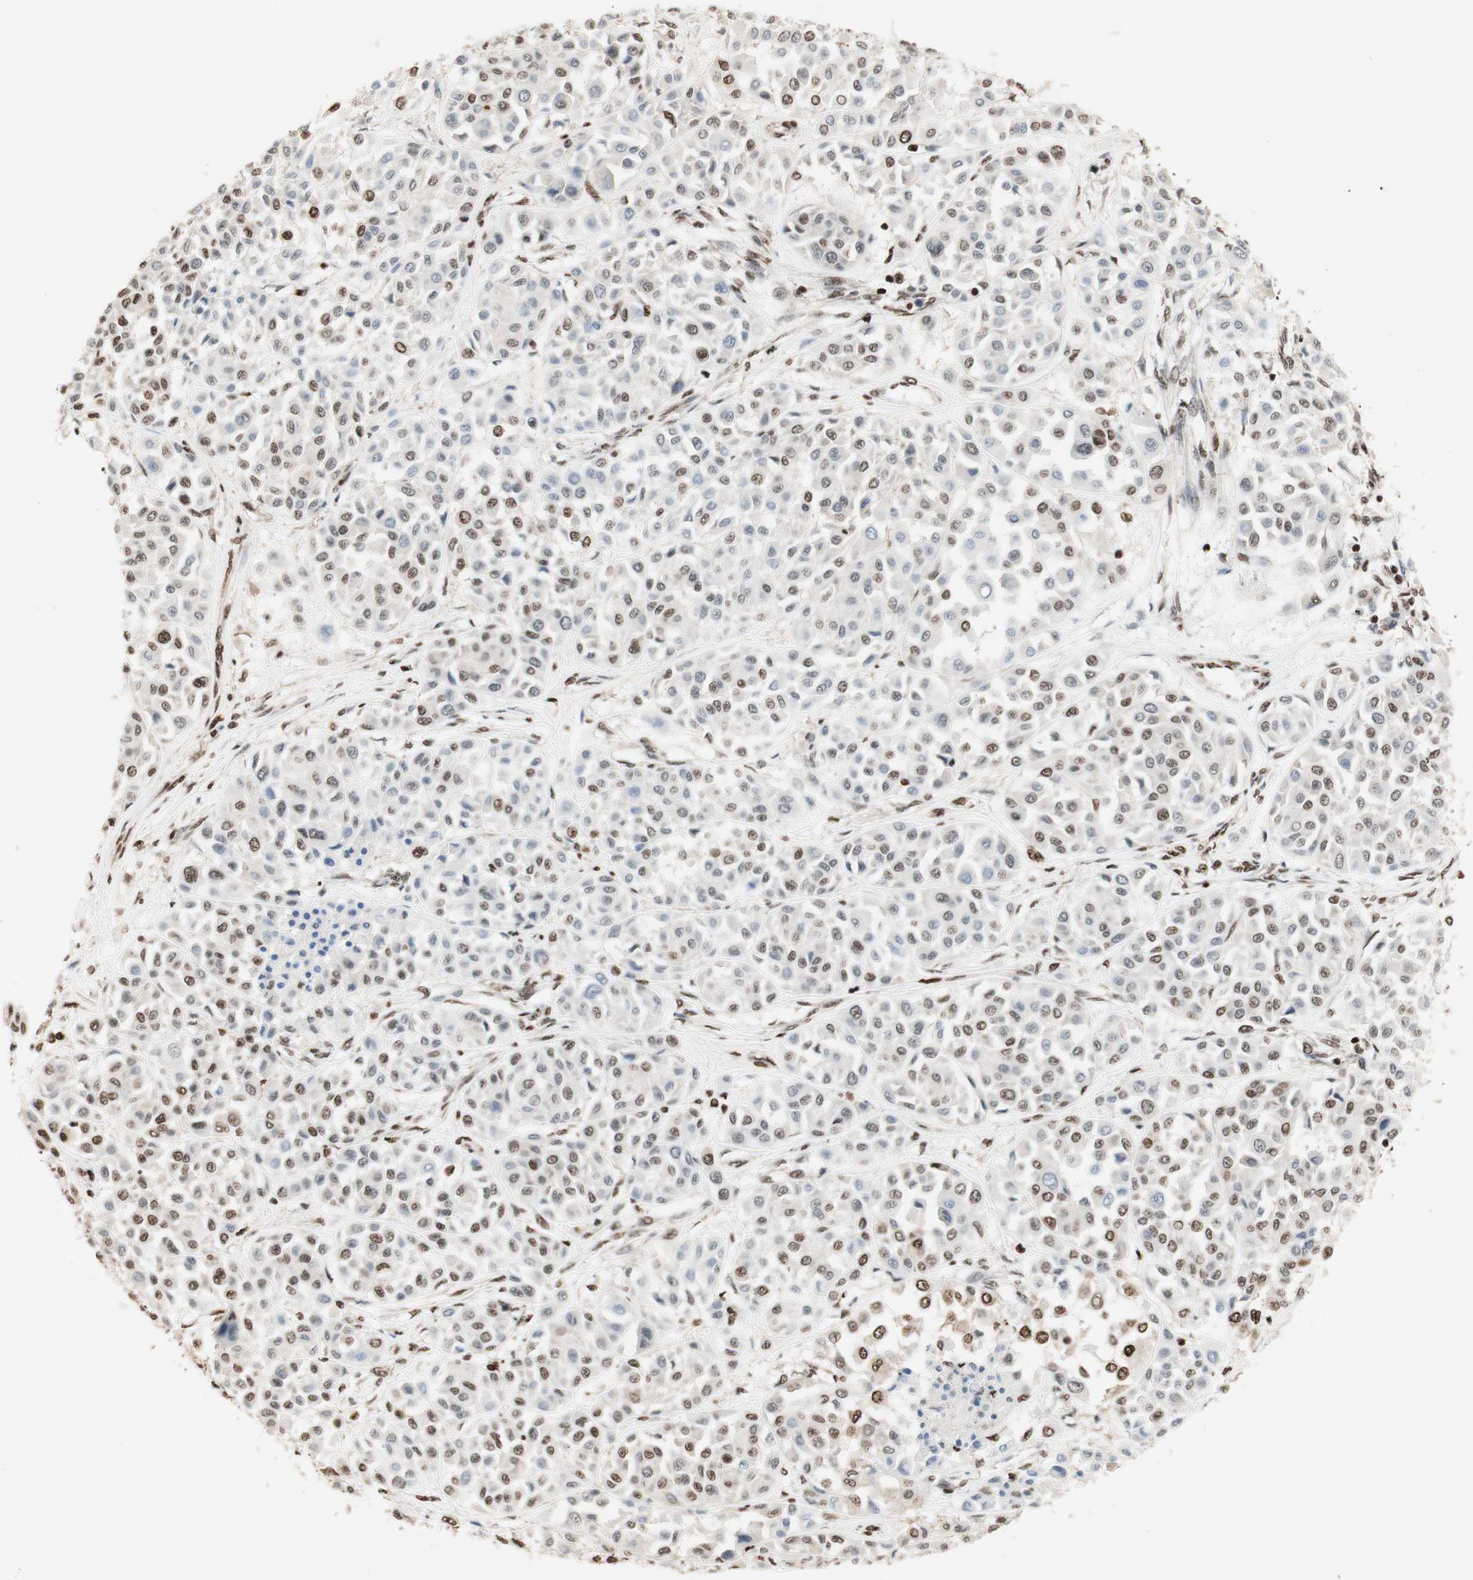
{"staining": {"intensity": "strong", "quantity": "25%-75%", "location": "nuclear"}, "tissue": "melanoma", "cell_type": "Tumor cells", "image_type": "cancer", "snomed": [{"axis": "morphology", "description": "Malignant melanoma, Metastatic site"}, {"axis": "topography", "description": "Soft tissue"}], "caption": "Tumor cells show high levels of strong nuclear staining in about 25%-75% of cells in human melanoma. Using DAB (brown) and hematoxylin (blue) stains, captured at high magnification using brightfield microscopy.", "gene": "HNRNPA2B1", "patient": {"sex": "male", "age": 41}}